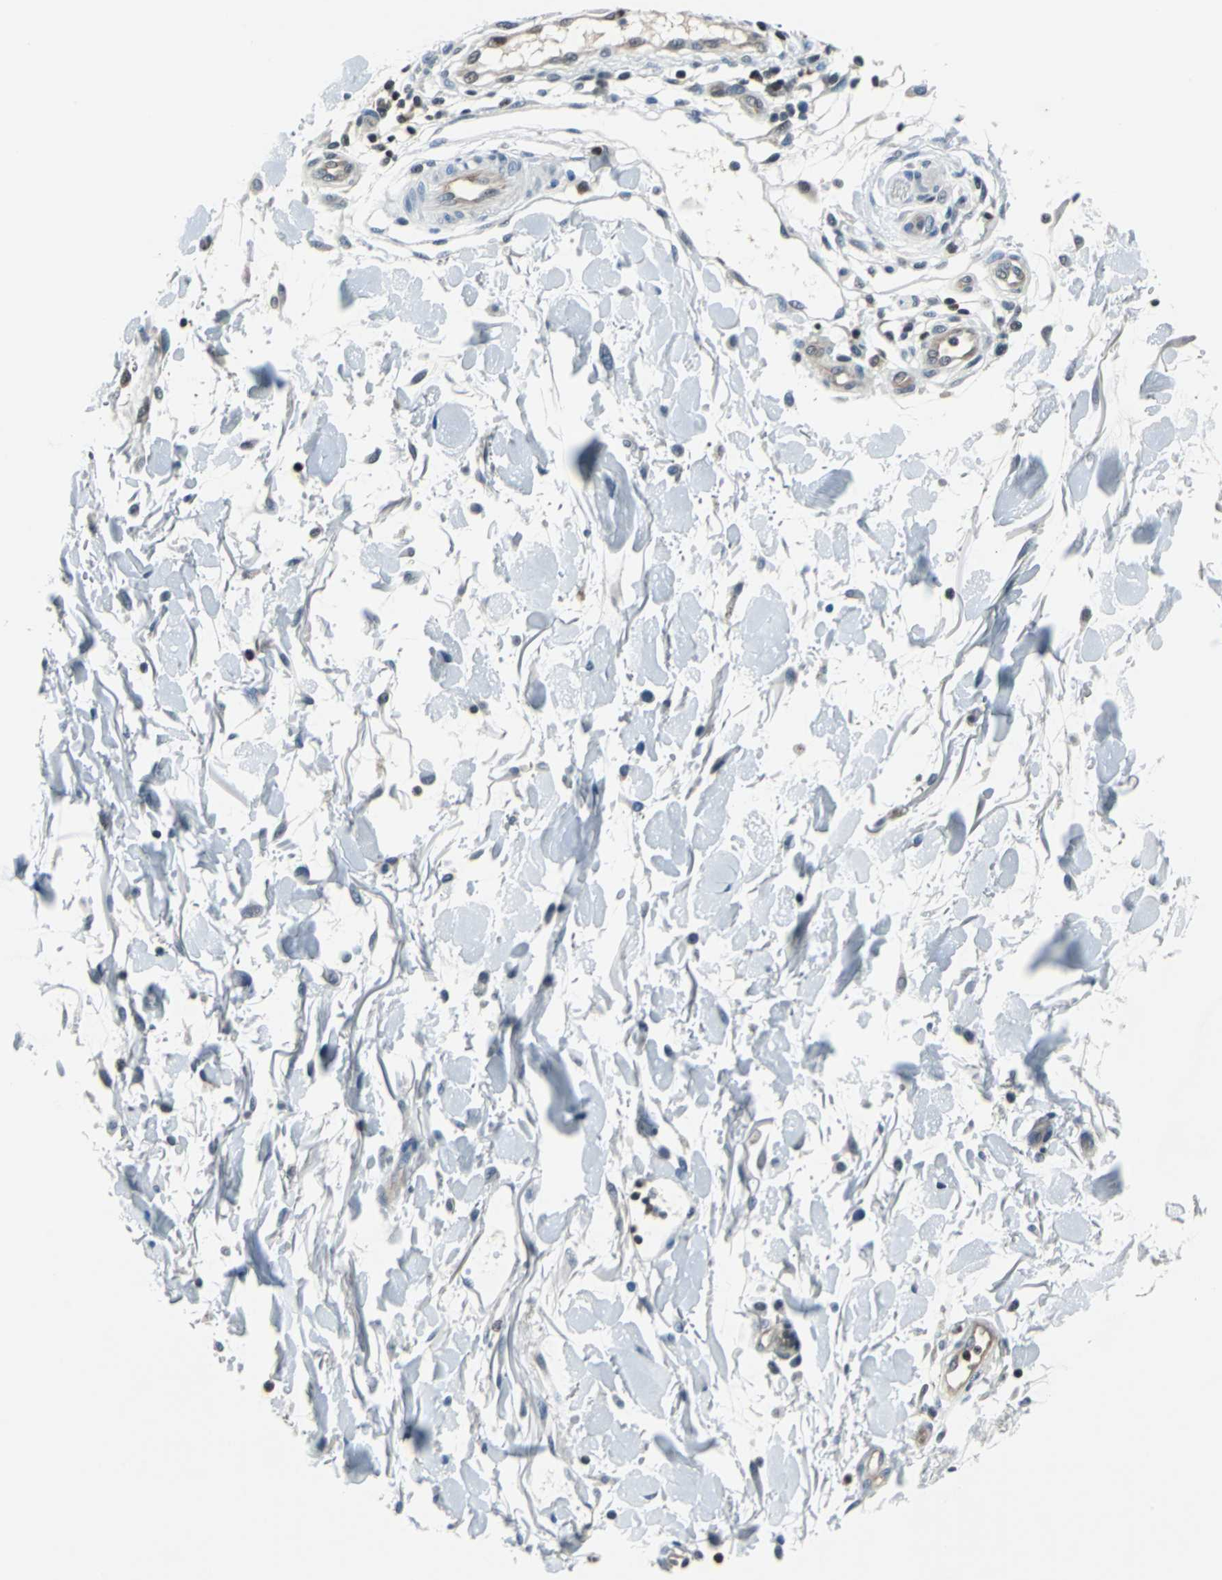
{"staining": {"intensity": "negative", "quantity": "none", "location": "none"}, "tissue": "melanoma", "cell_type": "Tumor cells", "image_type": "cancer", "snomed": [{"axis": "morphology", "description": "Malignant melanoma, NOS"}, {"axis": "topography", "description": "Skin"}], "caption": "This is a histopathology image of immunohistochemistry staining of melanoma, which shows no staining in tumor cells. (DAB (3,3'-diaminobenzidine) immunohistochemistry, high magnification).", "gene": "PSME1", "patient": {"sex": "female", "age": 81}}